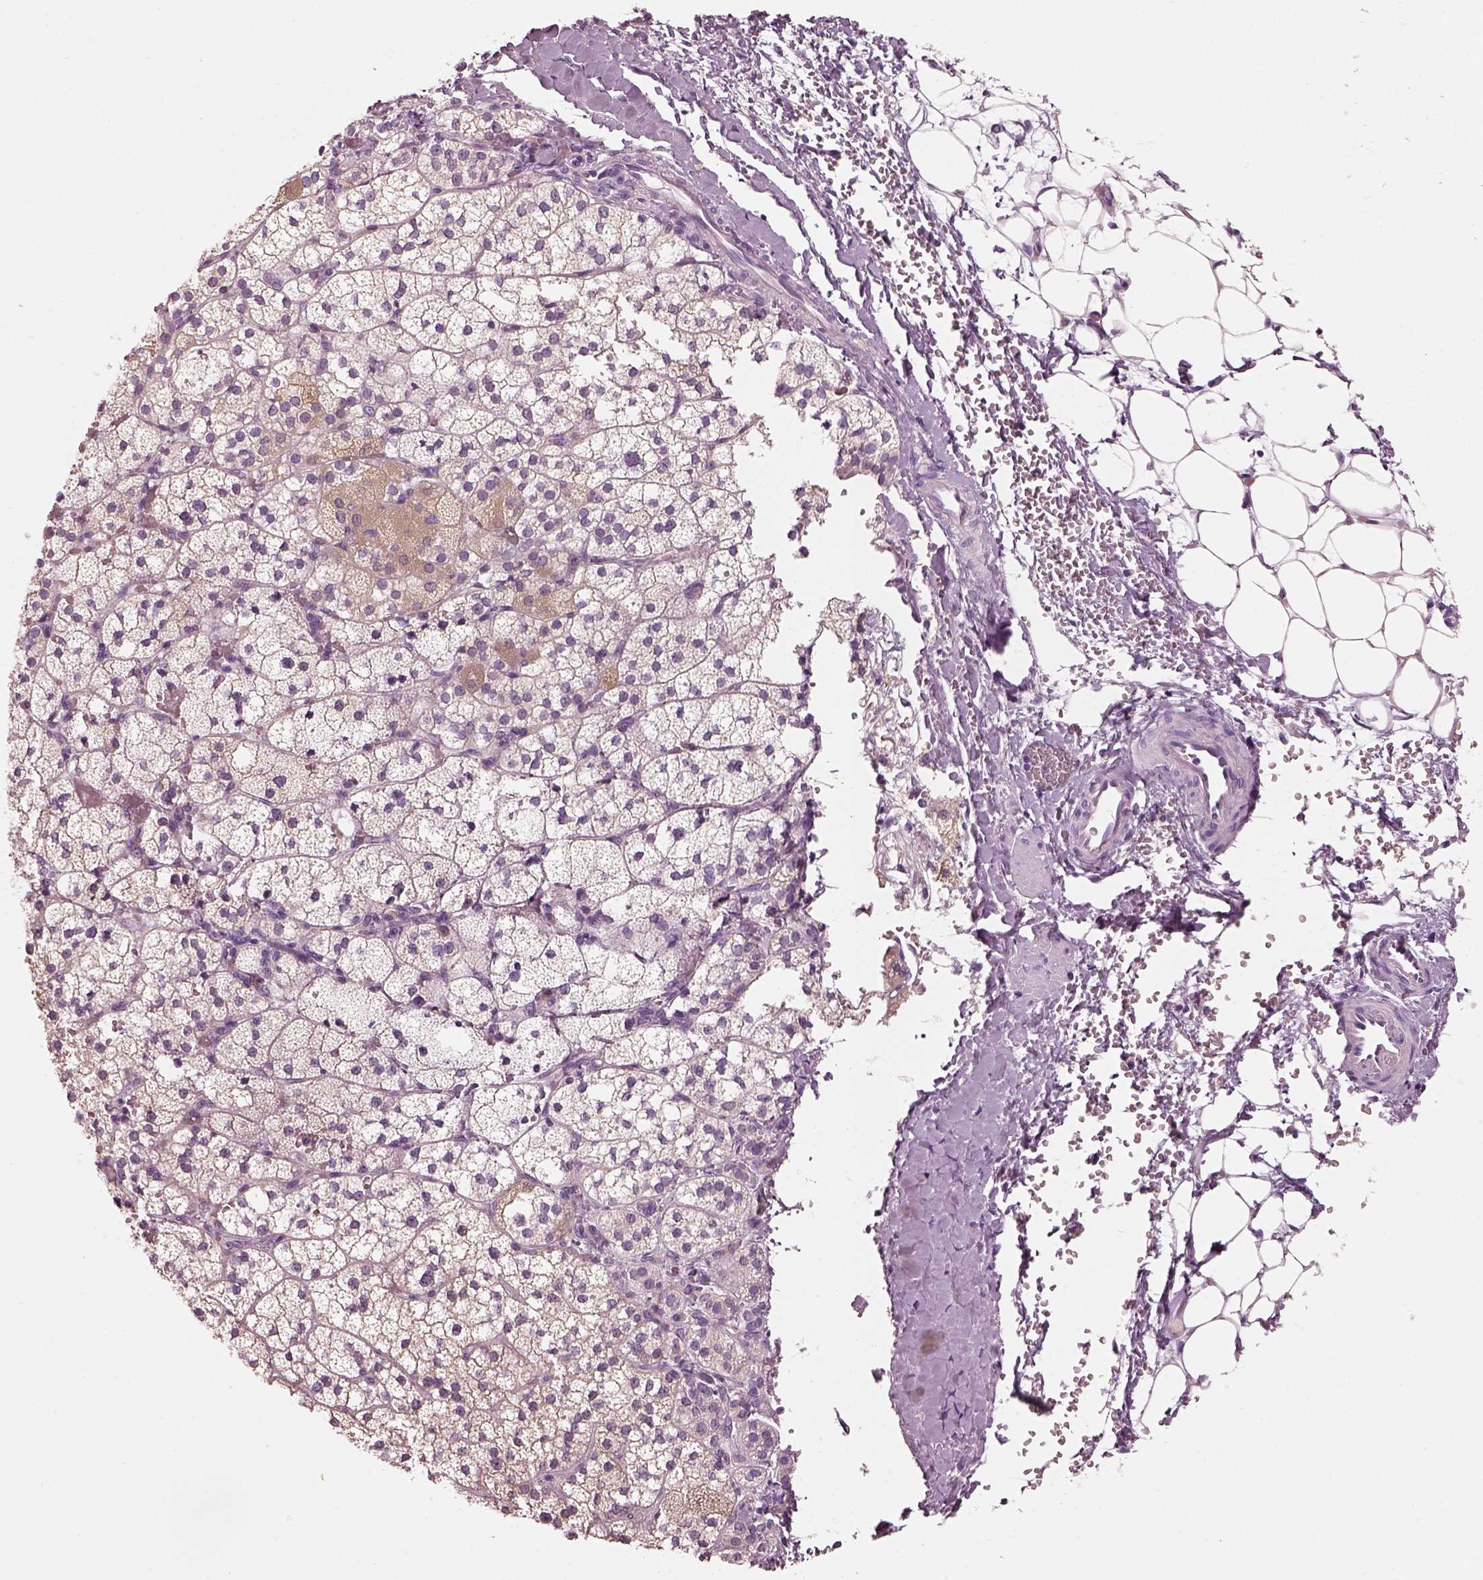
{"staining": {"intensity": "negative", "quantity": "none", "location": "none"}, "tissue": "adrenal gland", "cell_type": "Glandular cells", "image_type": "normal", "snomed": [{"axis": "morphology", "description": "Normal tissue, NOS"}, {"axis": "topography", "description": "Adrenal gland"}], "caption": "DAB immunohistochemical staining of benign human adrenal gland displays no significant staining in glandular cells.", "gene": "ELSPBP1", "patient": {"sex": "male", "age": 53}}